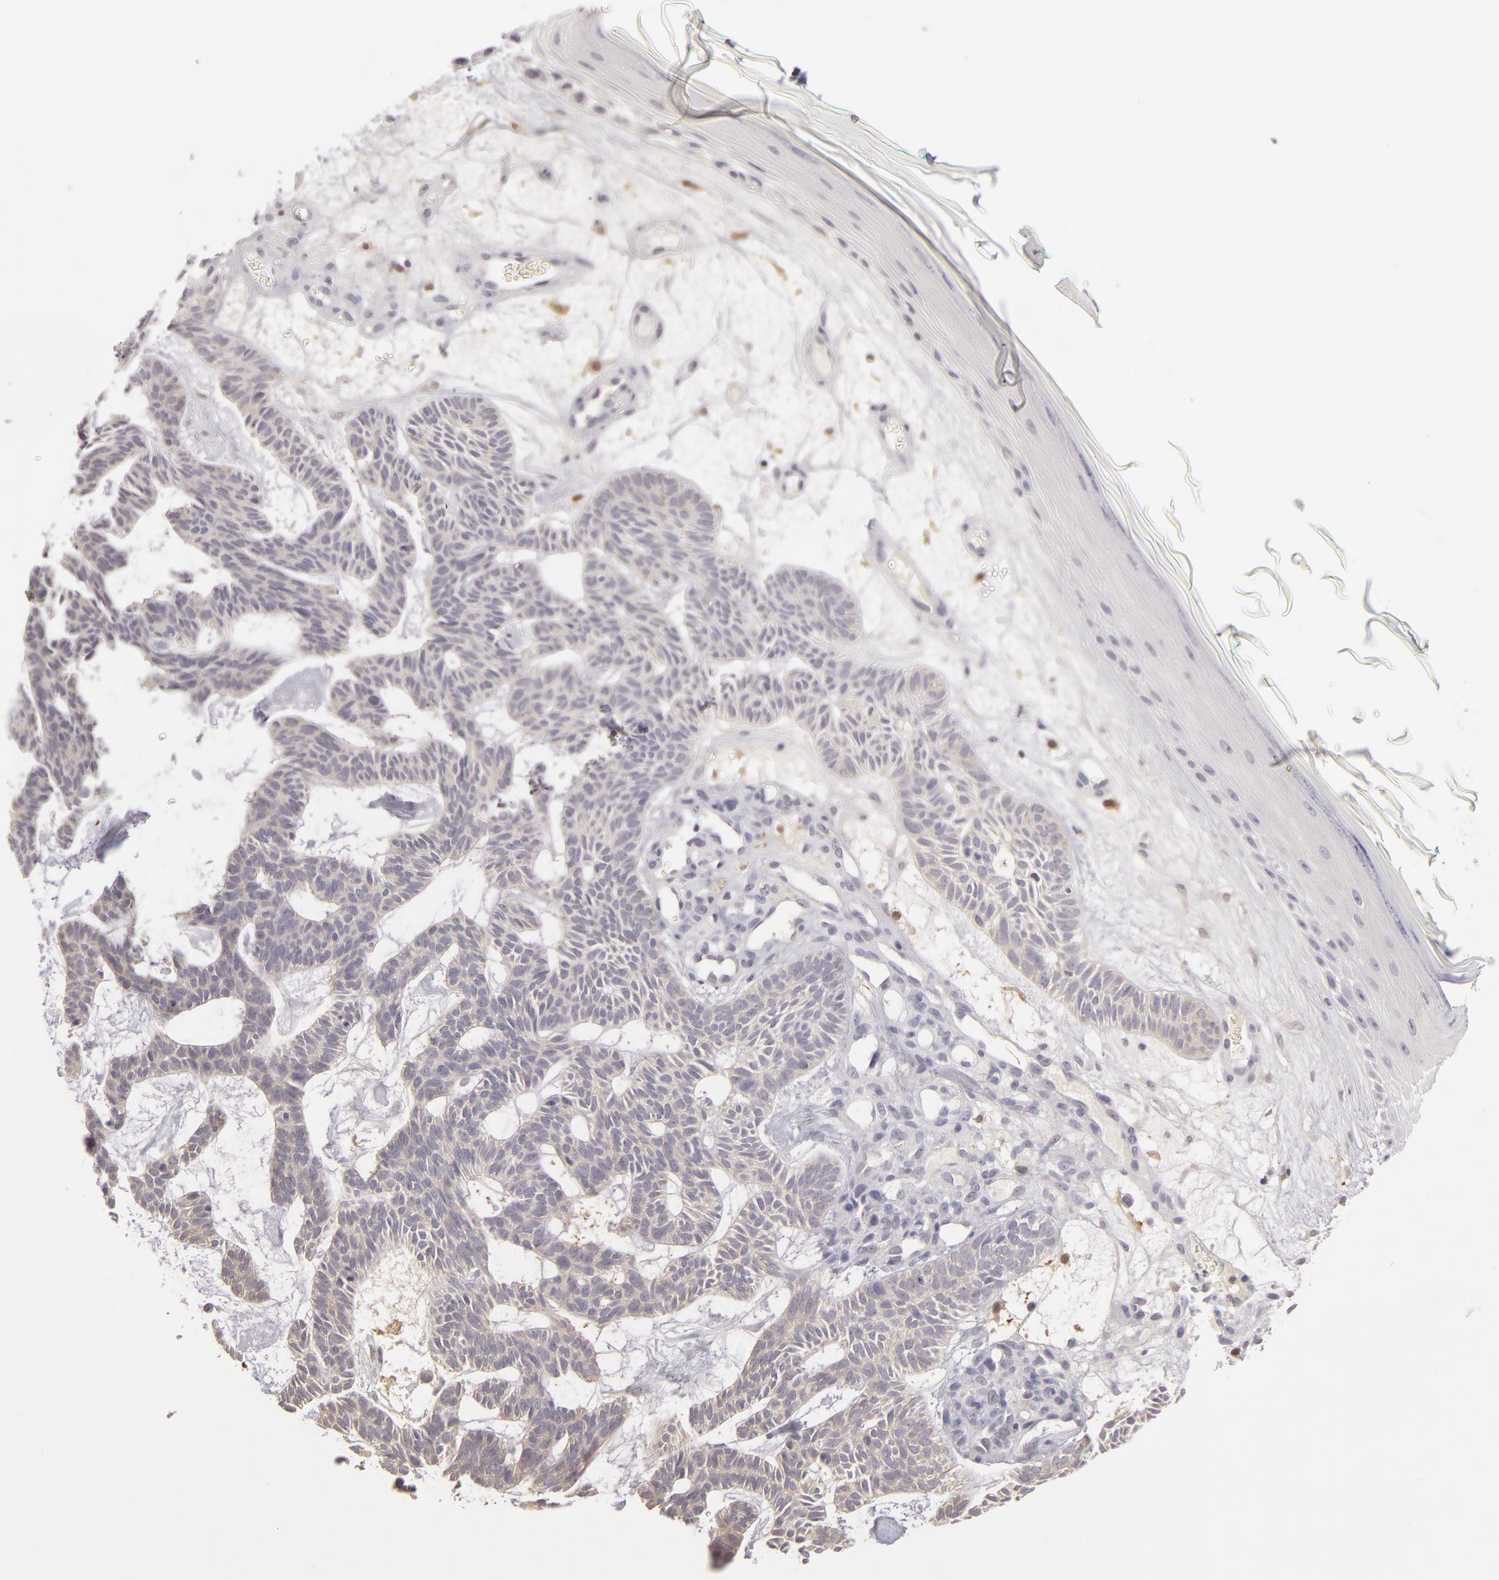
{"staining": {"intensity": "negative", "quantity": "none", "location": "none"}, "tissue": "skin cancer", "cell_type": "Tumor cells", "image_type": "cancer", "snomed": [{"axis": "morphology", "description": "Basal cell carcinoma"}, {"axis": "topography", "description": "Skin"}], "caption": "Basal cell carcinoma (skin) was stained to show a protein in brown. There is no significant staining in tumor cells. (Brightfield microscopy of DAB (3,3'-diaminobenzidine) immunohistochemistry at high magnification).", "gene": "GNPDA1", "patient": {"sex": "male", "age": 75}}